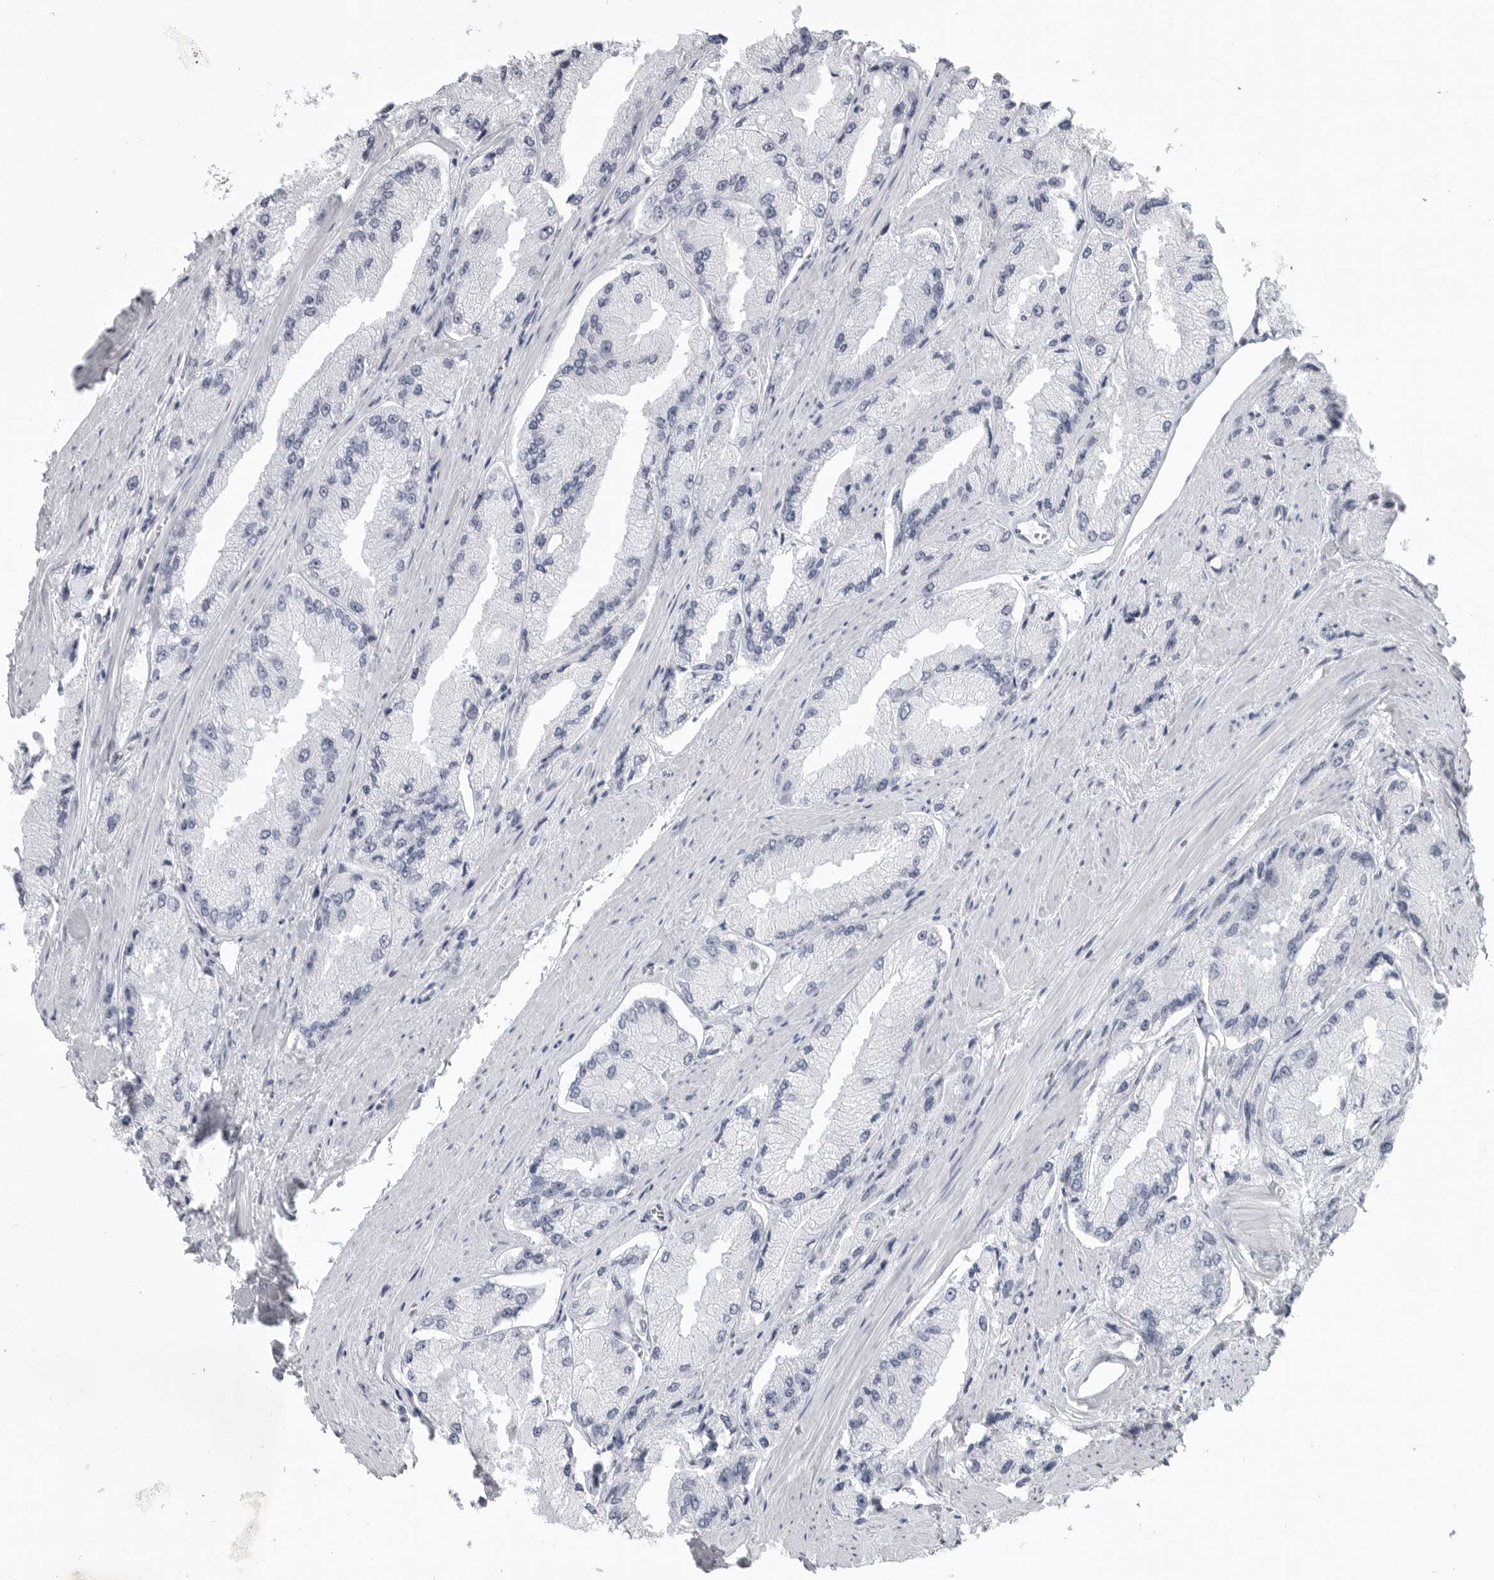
{"staining": {"intensity": "negative", "quantity": "none", "location": "none"}, "tissue": "prostate cancer", "cell_type": "Tumor cells", "image_type": "cancer", "snomed": [{"axis": "morphology", "description": "Adenocarcinoma, High grade"}, {"axis": "topography", "description": "Prostate"}], "caption": "Tumor cells are negative for brown protein staining in prostate cancer (high-grade adenocarcinoma).", "gene": "LY6D", "patient": {"sex": "male", "age": 58}}